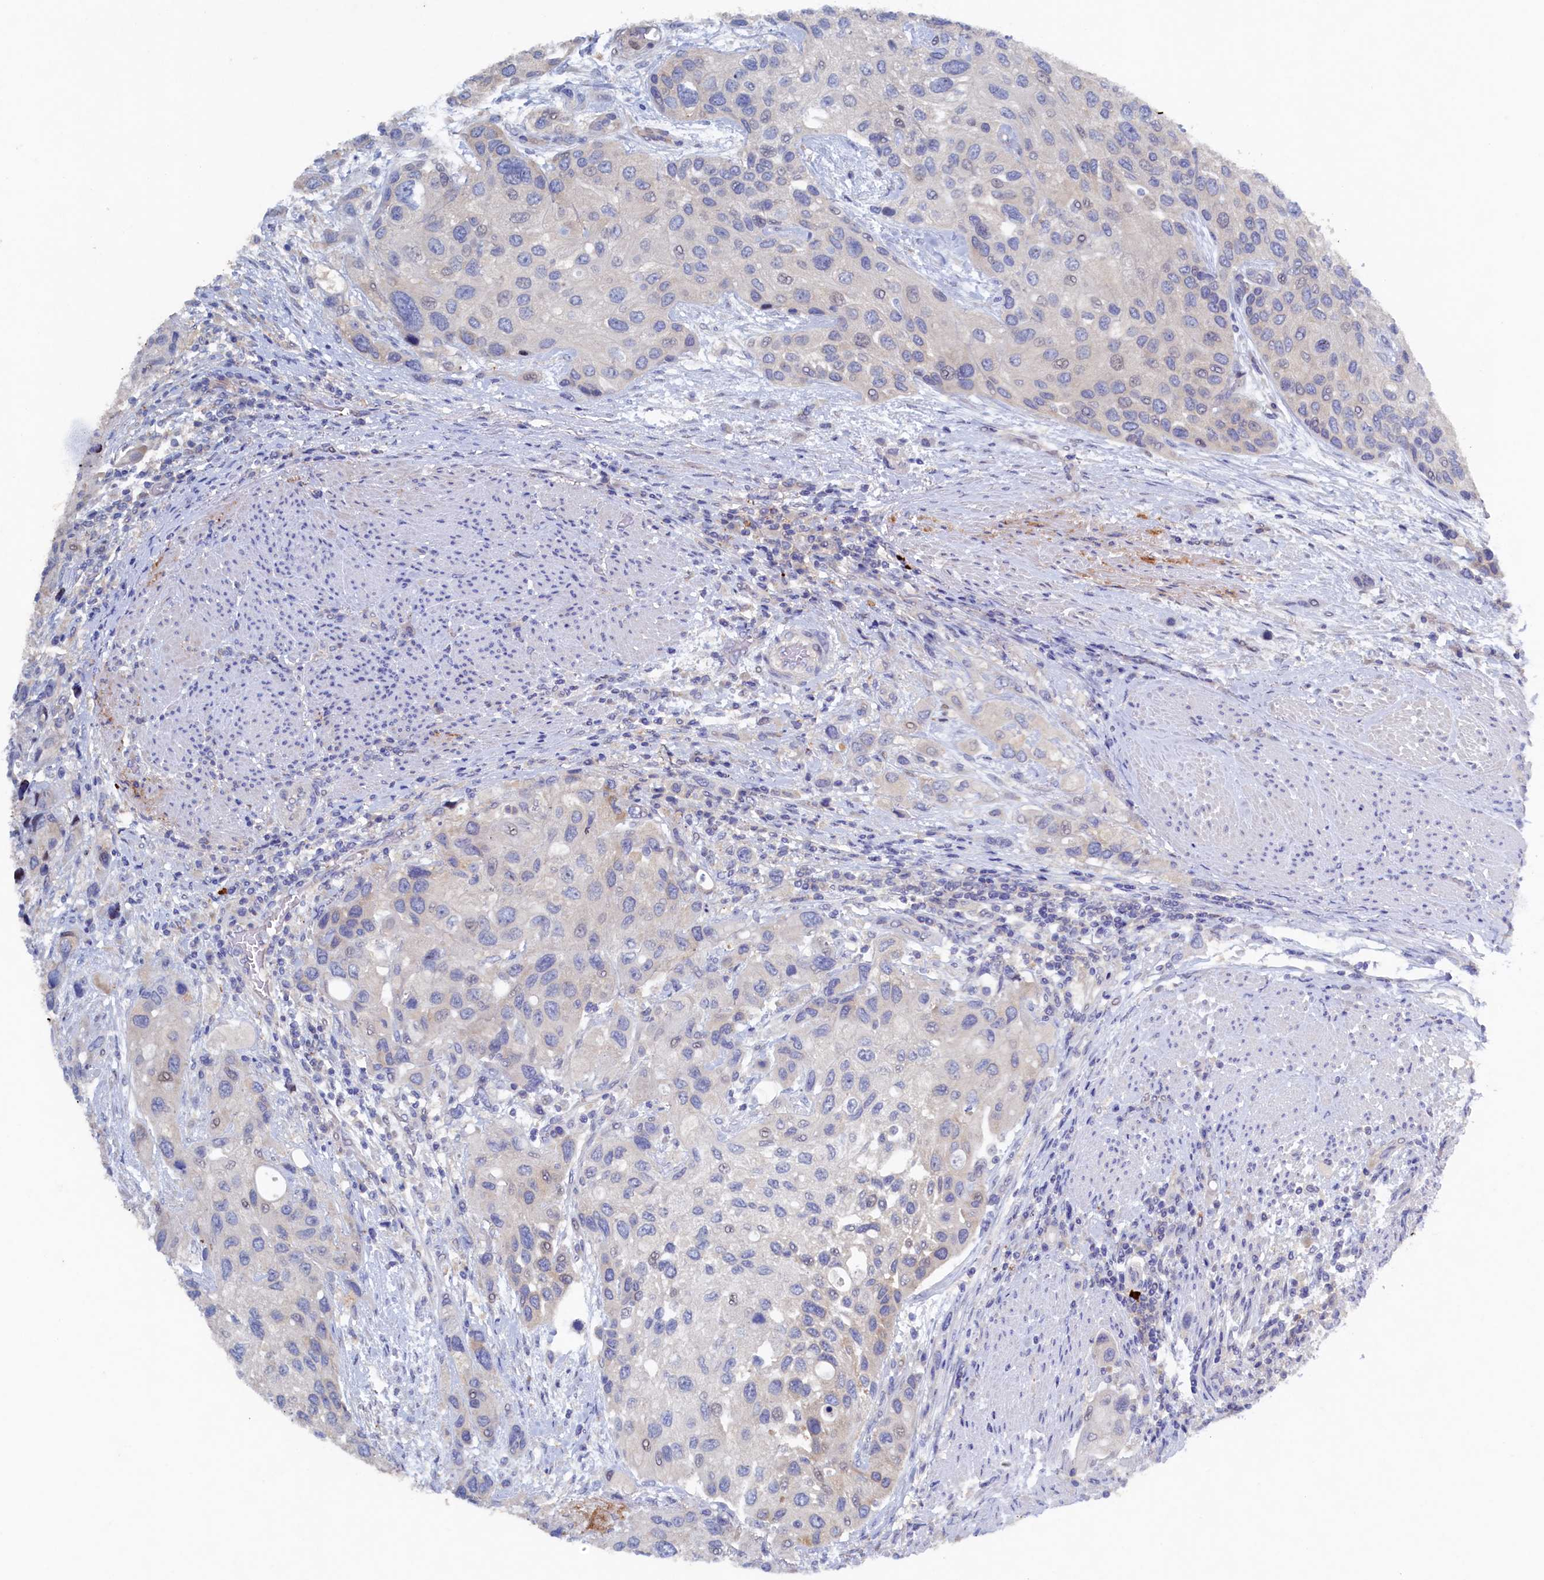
{"staining": {"intensity": "negative", "quantity": "none", "location": "none"}, "tissue": "urothelial cancer", "cell_type": "Tumor cells", "image_type": "cancer", "snomed": [{"axis": "morphology", "description": "Normal tissue, NOS"}, {"axis": "morphology", "description": "Urothelial carcinoma, High grade"}, {"axis": "topography", "description": "Vascular tissue"}, {"axis": "topography", "description": "Urinary bladder"}], "caption": "IHC of human high-grade urothelial carcinoma demonstrates no positivity in tumor cells.", "gene": "CBLIF", "patient": {"sex": "female", "age": 56}}